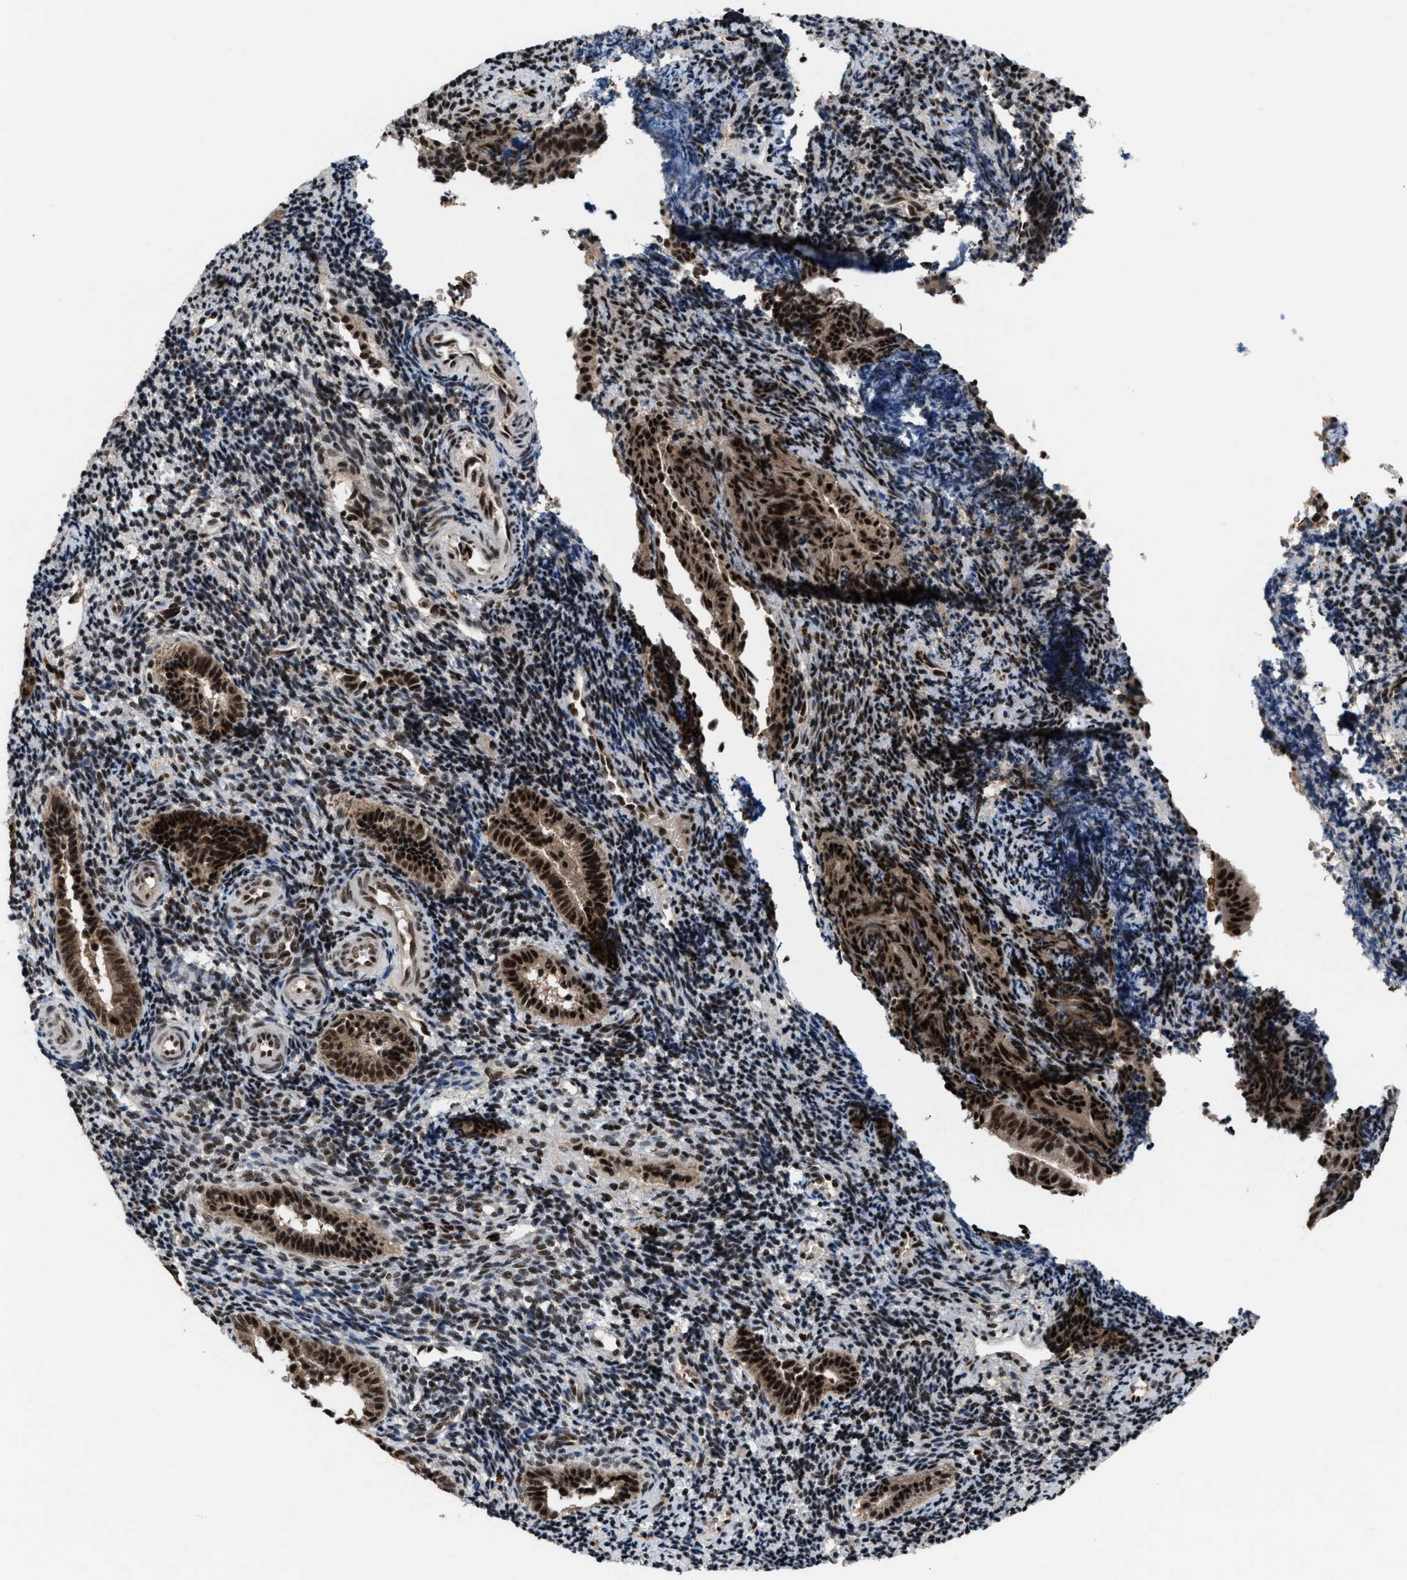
{"staining": {"intensity": "moderate", "quantity": "25%-75%", "location": "nuclear"}, "tissue": "endometrium", "cell_type": "Cells in endometrial stroma", "image_type": "normal", "snomed": [{"axis": "morphology", "description": "Normal tissue, NOS"}, {"axis": "topography", "description": "Uterus"}, {"axis": "topography", "description": "Endometrium"}], "caption": "Immunohistochemistry (IHC) (DAB) staining of unremarkable endometrium reveals moderate nuclear protein expression in about 25%-75% of cells in endometrial stroma. (DAB = brown stain, brightfield microscopy at high magnification).", "gene": "PRPF4", "patient": {"sex": "female", "age": 33}}